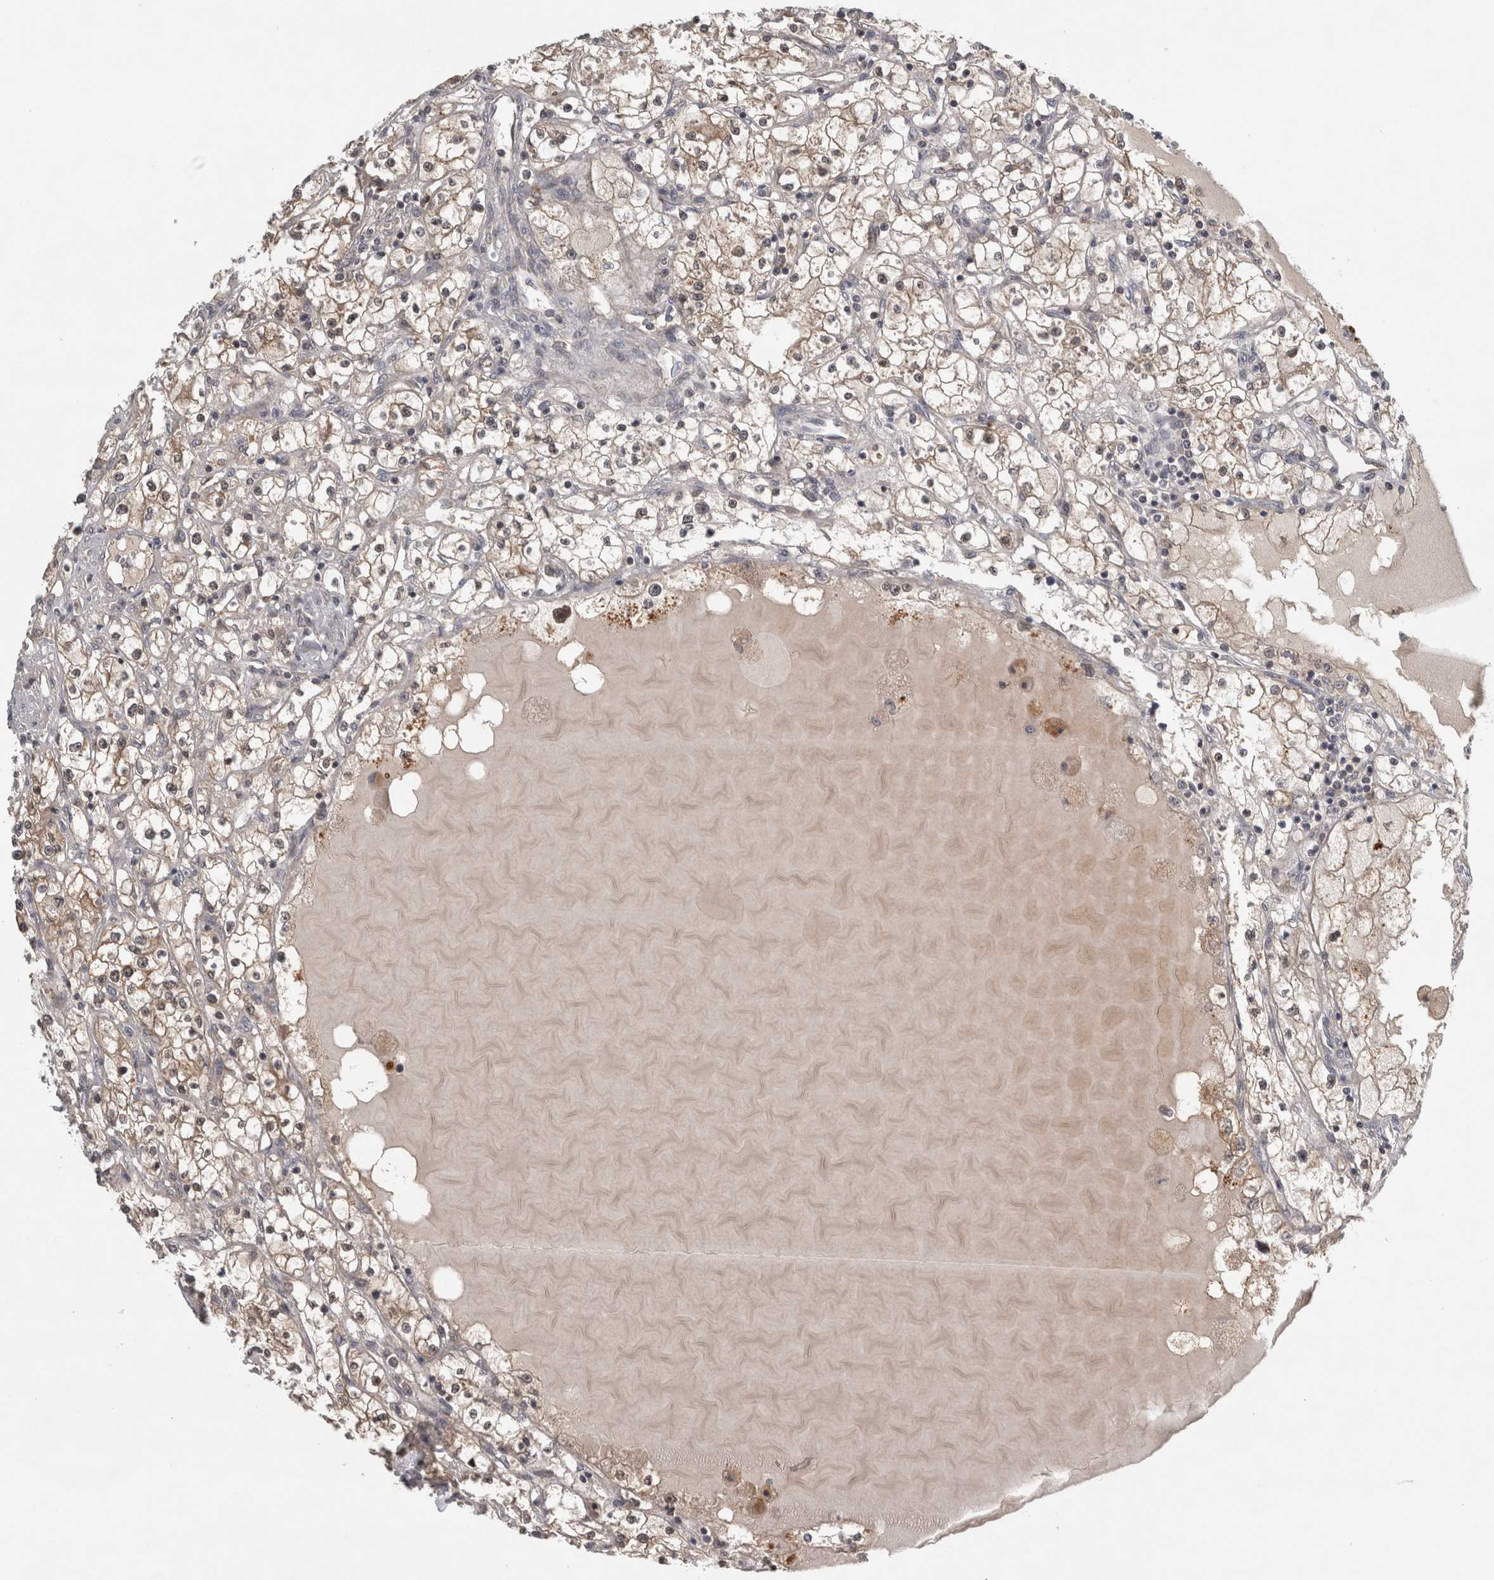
{"staining": {"intensity": "weak", "quantity": ">75%", "location": "cytoplasmic/membranous"}, "tissue": "renal cancer", "cell_type": "Tumor cells", "image_type": "cancer", "snomed": [{"axis": "morphology", "description": "Adenocarcinoma, NOS"}, {"axis": "topography", "description": "Kidney"}], "caption": "A high-resolution photomicrograph shows immunohistochemistry staining of renal adenocarcinoma, which reveals weak cytoplasmic/membranous staining in about >75% of tumor cells.", "gene": "TRMT61B", "patient": {"sex": "male", "age": 56}}